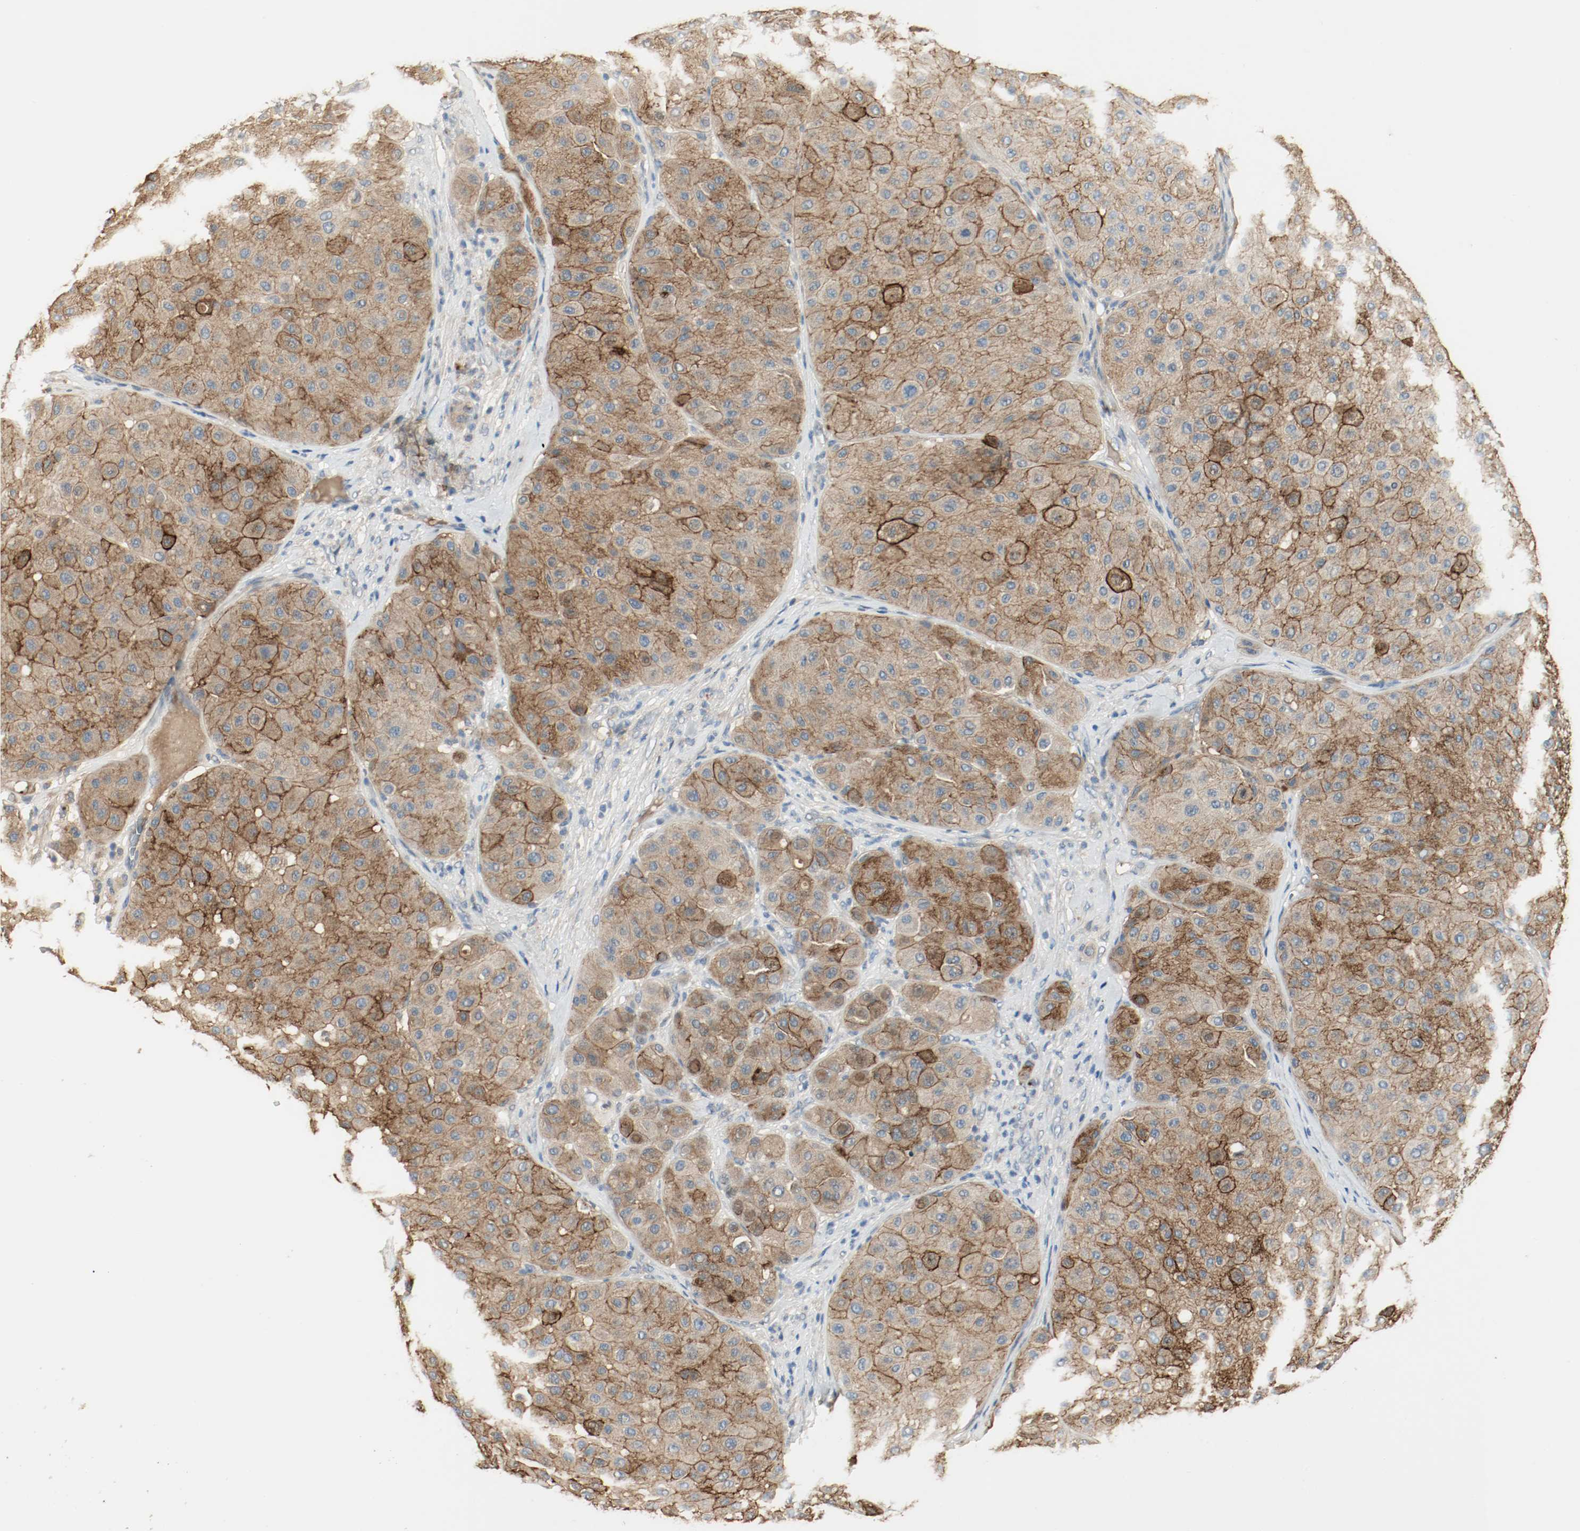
{"staining": {"intensity": "moderate", "quantity": ">75%", "location": "cytoplasmic/membranous"}, "tissue": "melanoma", "cell_type": "Tumor cells", "image_type": "cancer", "snomed": [{"axis": "morphology", "description": "Normal tissue, NOS"}, {"axis": "morphology", "description": "Malignant melanoma, Metastatic site"}, {"axis": "topography", "description": "Skin"}], "caption": "Human melanoma stained with a brown dye shows moderate cytoplasmic/membranous positive staining in approximately >75% of tumor cells.", "gene": "MELTF", "patient": {"sex": "male", "age": 41}}